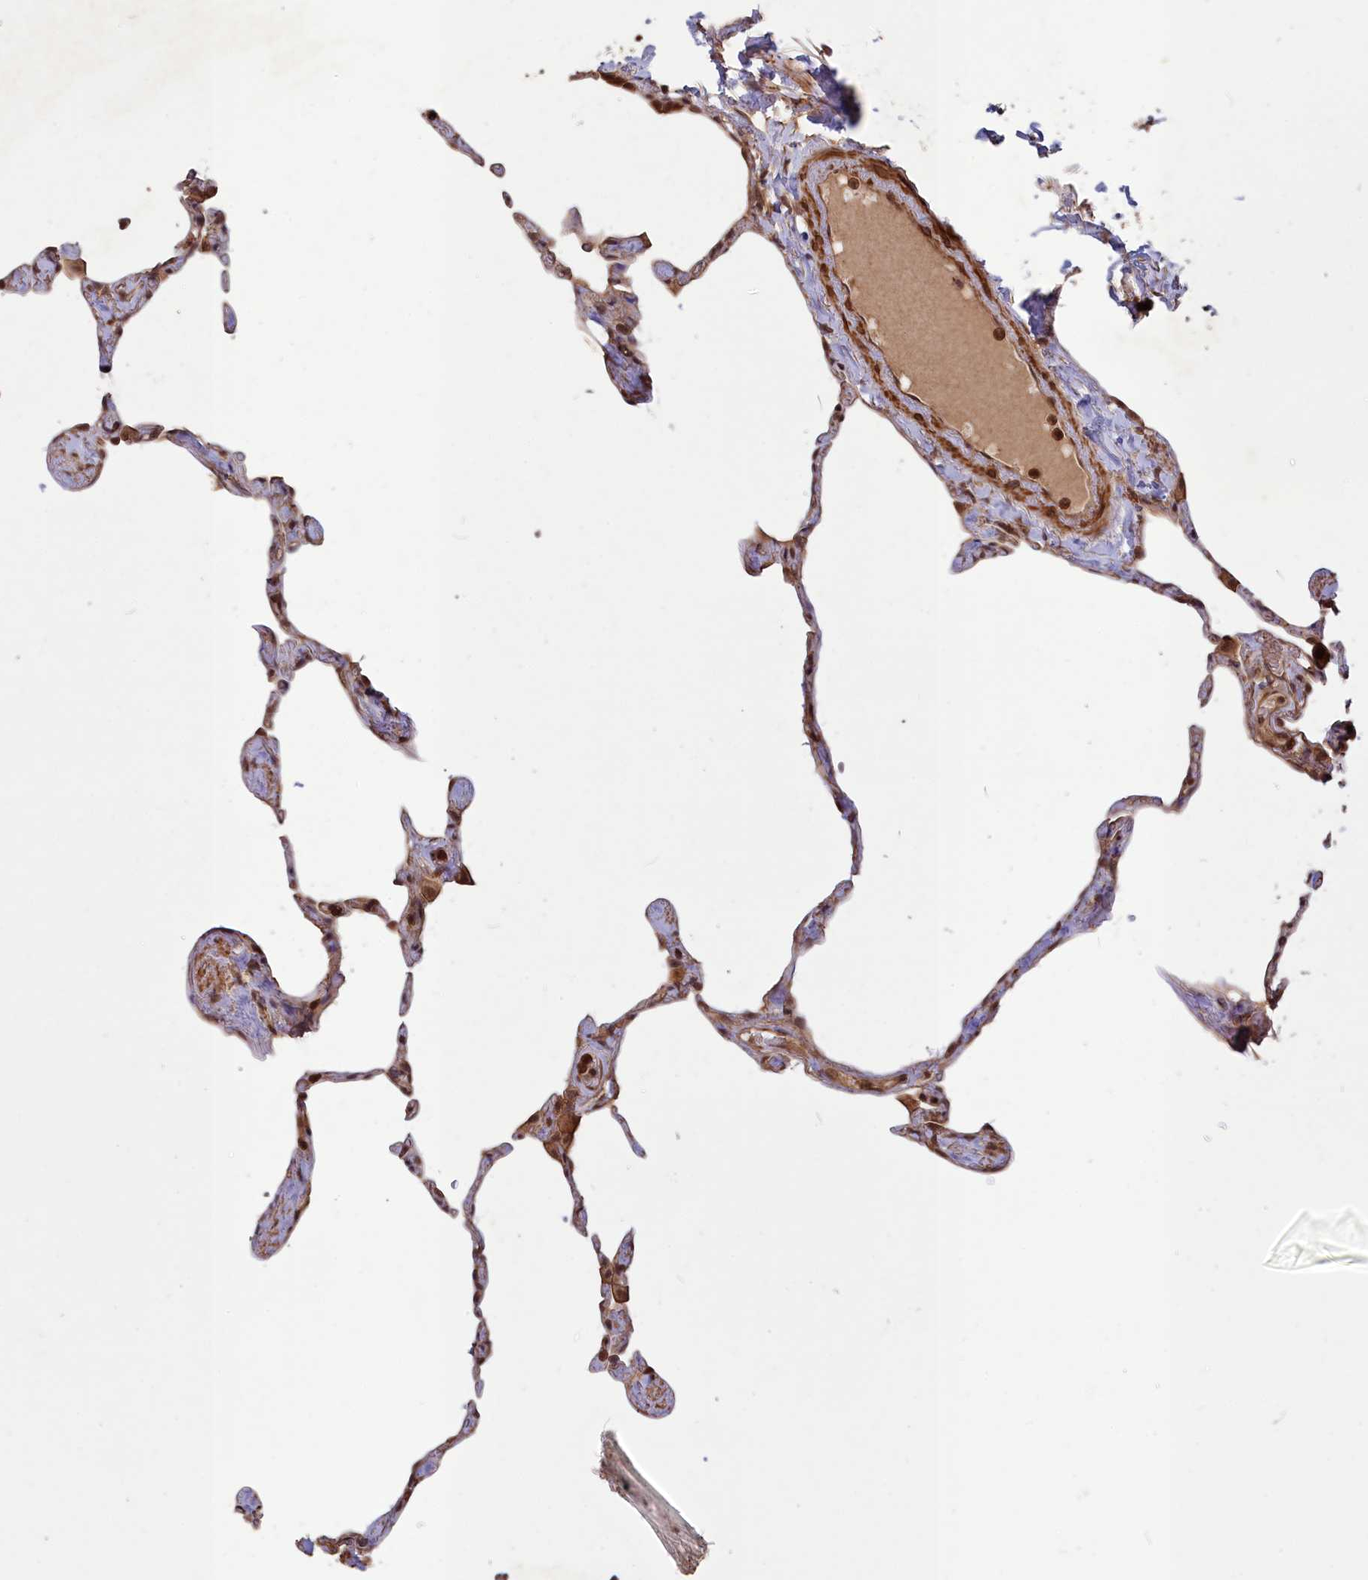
{"staining": {"intensity": "moderate", "quantity": ">75%", "location": "cytoplasmic/membranous,nuclear"}, "tissue": "lung", "cell_type": "Alveolar cells", "image_type": "normal", "snomed": [{"axis": "morphology", "description": "Normal tissue, NOS"}, {"axis": "topography", "description": "Lung"}], "caption": "Approximately >75% of alveolar cells in benign lung exhibit moderate cytoplasmic/membranous,nuclear protein positivity as visualized by brown immunohistochemical staining.", "gene": "CCDC174", "patient": {"sex": "male", "age": 65}}